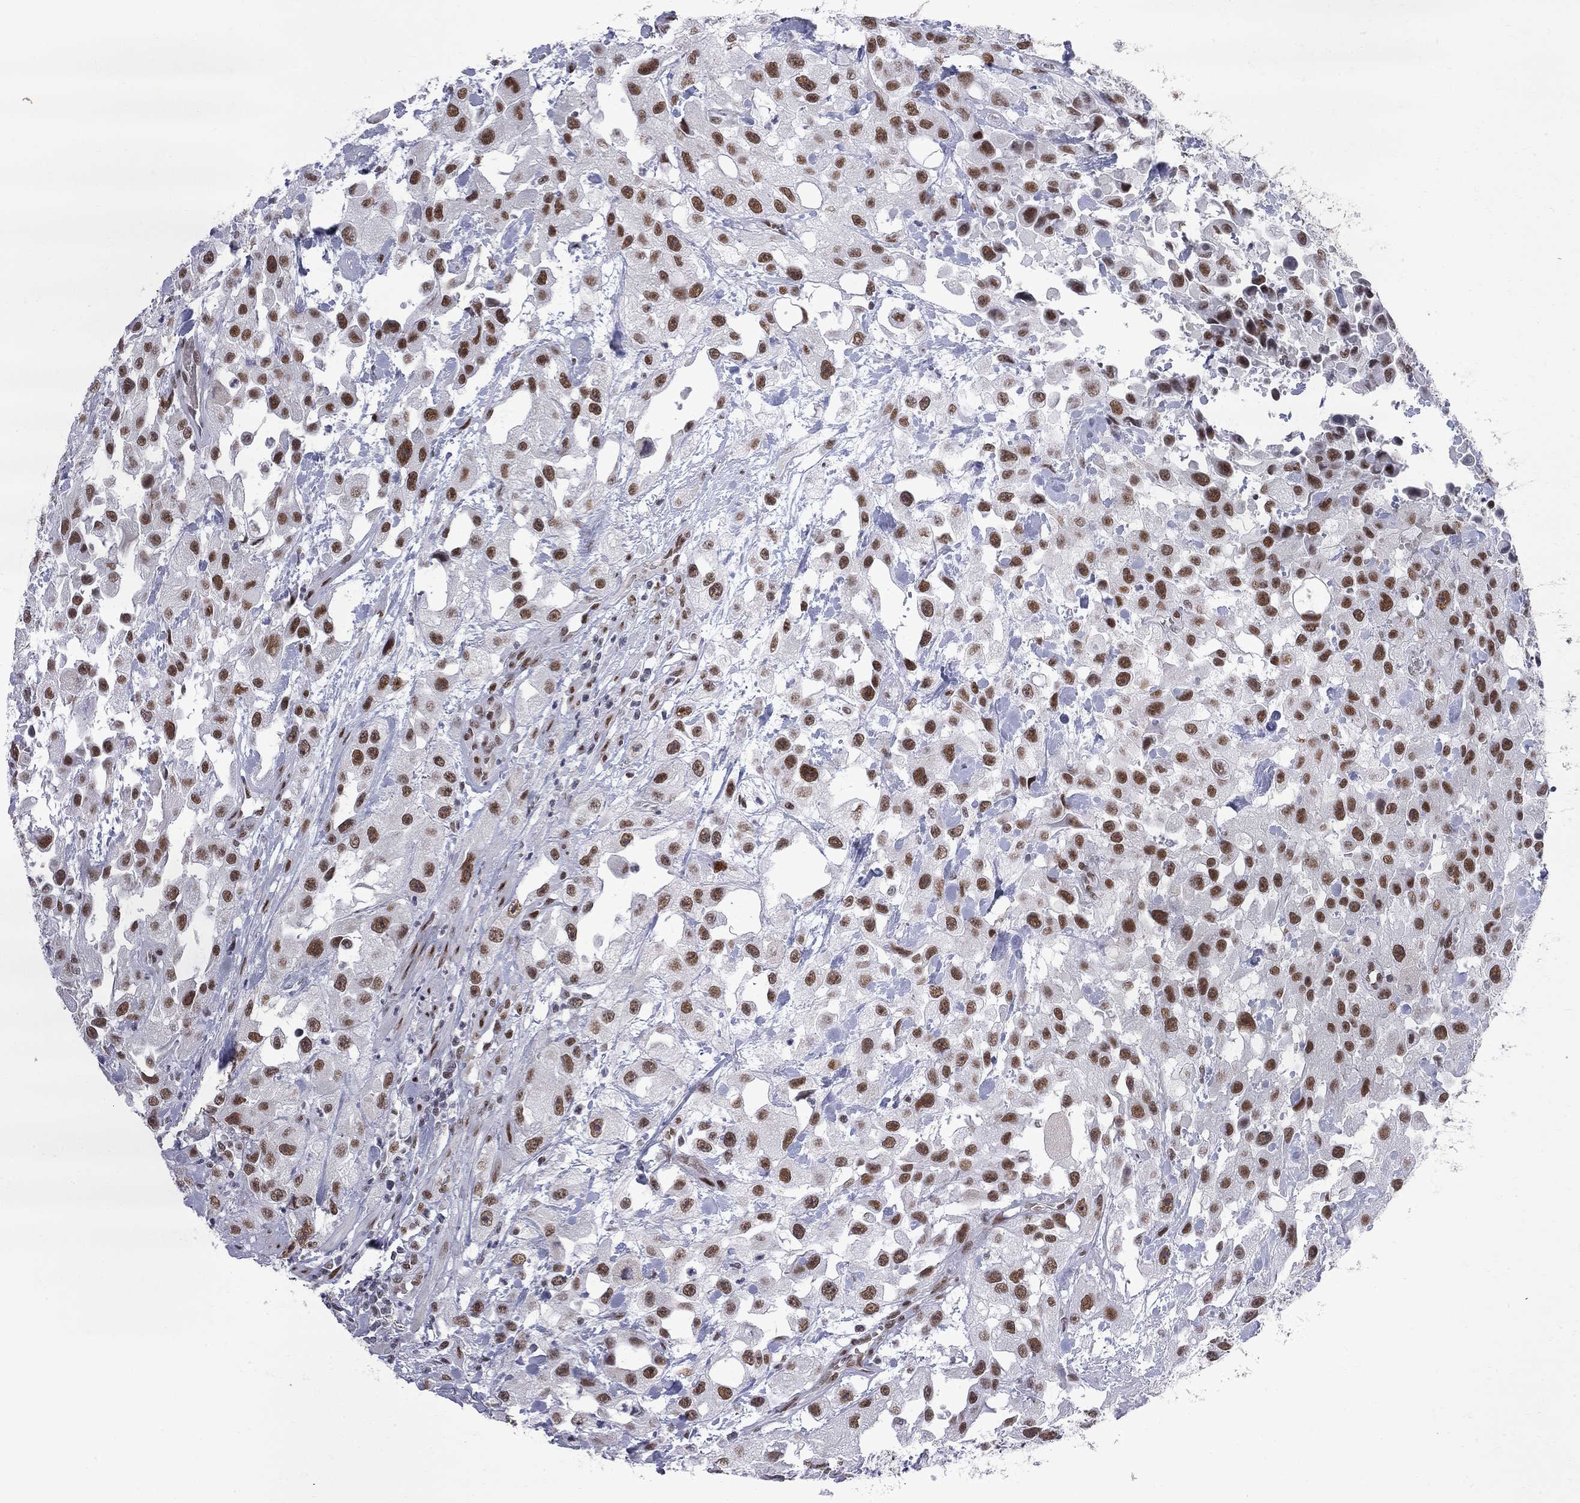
{"staining": {"intensity": "strong", "quantity": ">75%", "location": "nuclear"}, "tissue": "urothelial cancer", "cell_type": "Tumor cells", "image_type": "cancer", "snomed": [{"axis": "morphology", "description": "Urothelial carcinoma, High grade"}, {"axis": "topography", "description": "Urinary bladder"}], "caption": "Protein positivity by immunohistochemistry exhibits strong nuclear staining in approximately >75% of tumor cells in high-grade urothelial carcinoma.", "gene": "ZBTB47", "patient": {"sex": "male", "age": 79}}